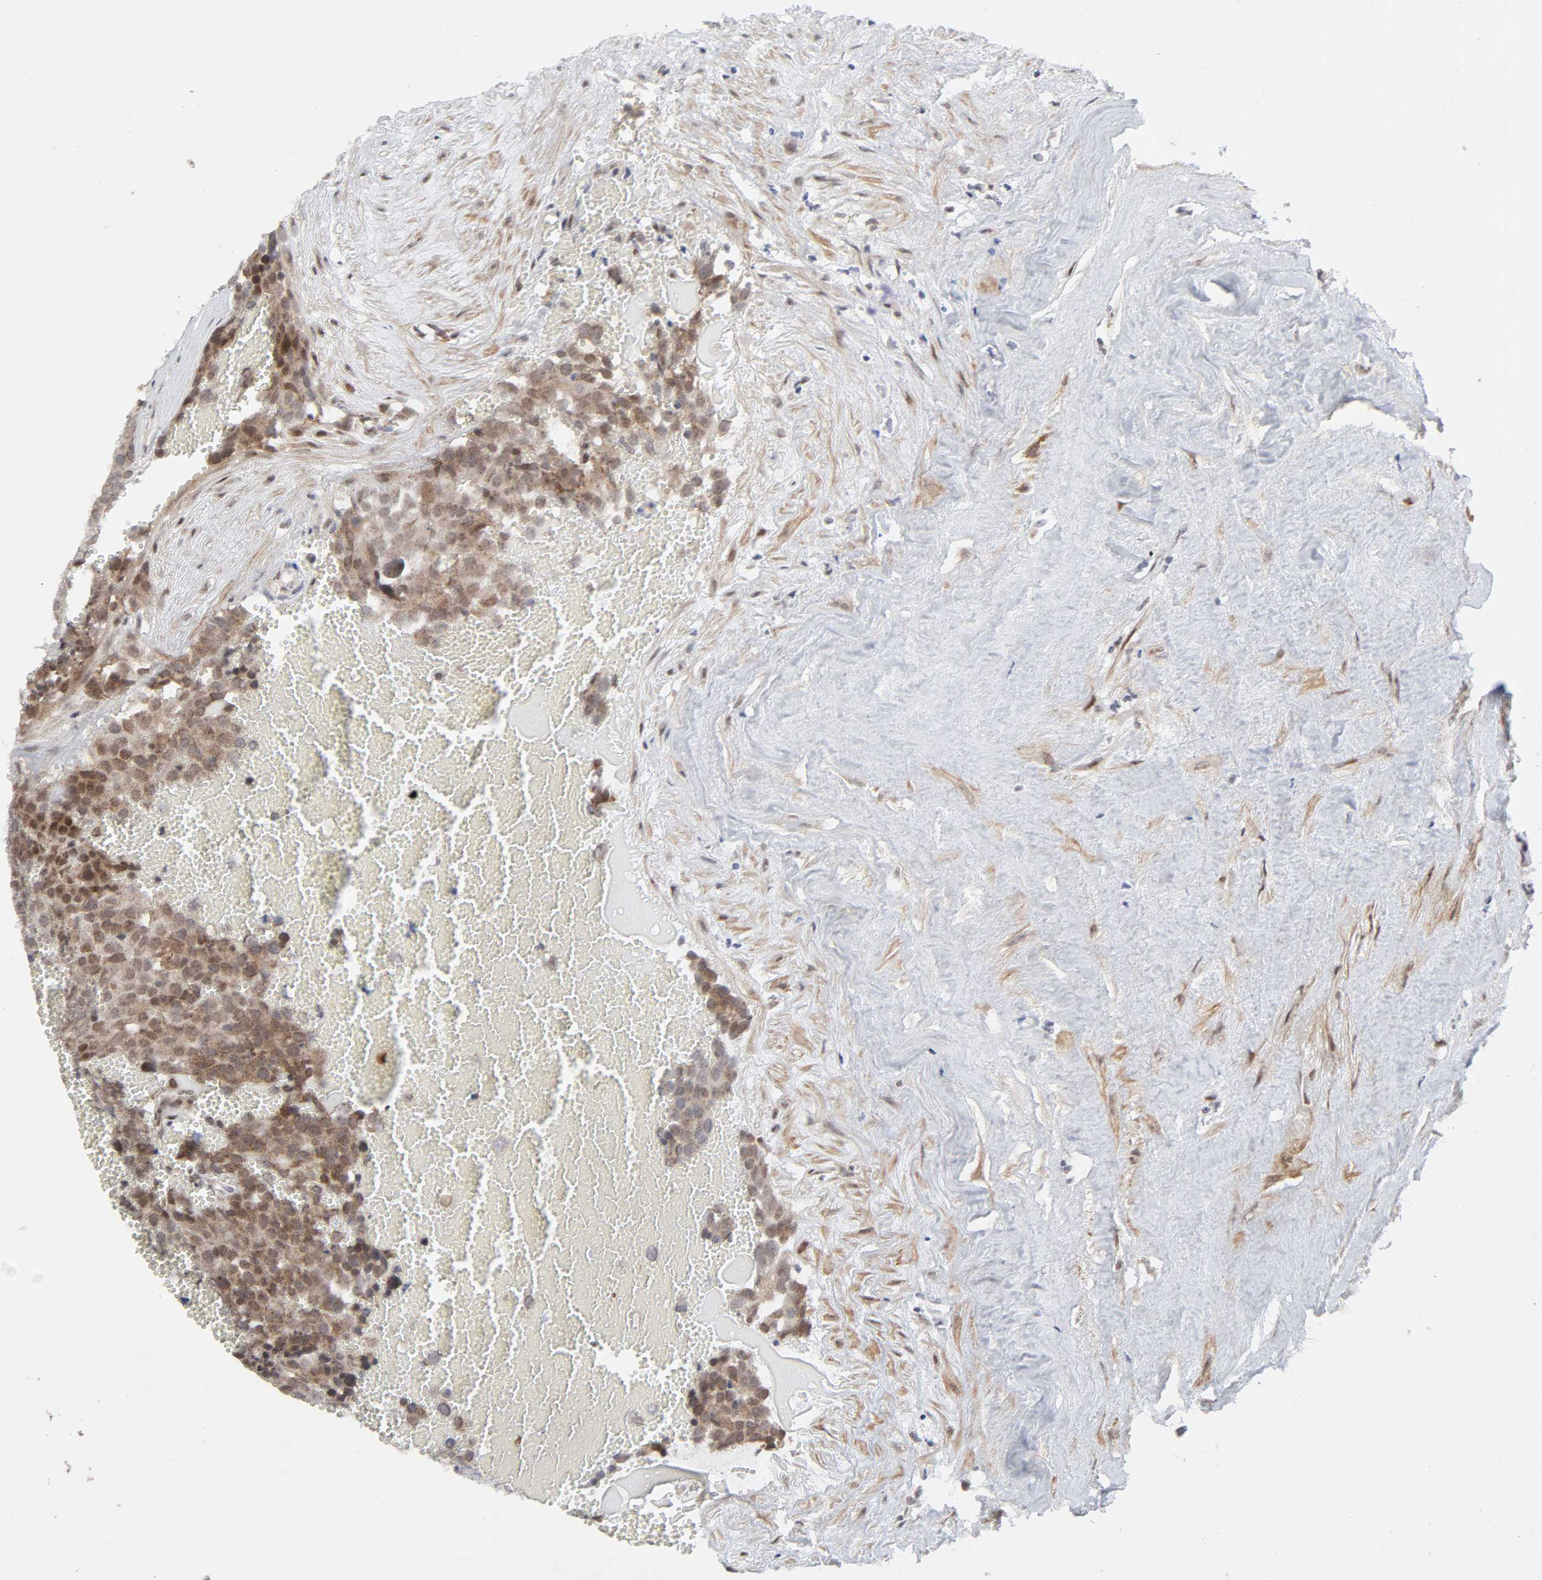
{"staining": {"intensity": "moderate", "quantity": ">75%", "location": "nuclear"}, "tissue": "testis cancer", "cell_type": "Tumor cells", "image_type": "cancer", "snomed": [{"axis": "morphology", "description": "Seminoma, NOS"}, {"axis": "topography", "description": "Testis"}], "caption": "Testis seminoma stained with immunohistochemistry (IHC) shows moderate nuclear staining in approximately >75% of tumor cells.", "gene": "ZKSCAN8", "patient": {"sex": "male", "age": 71}}